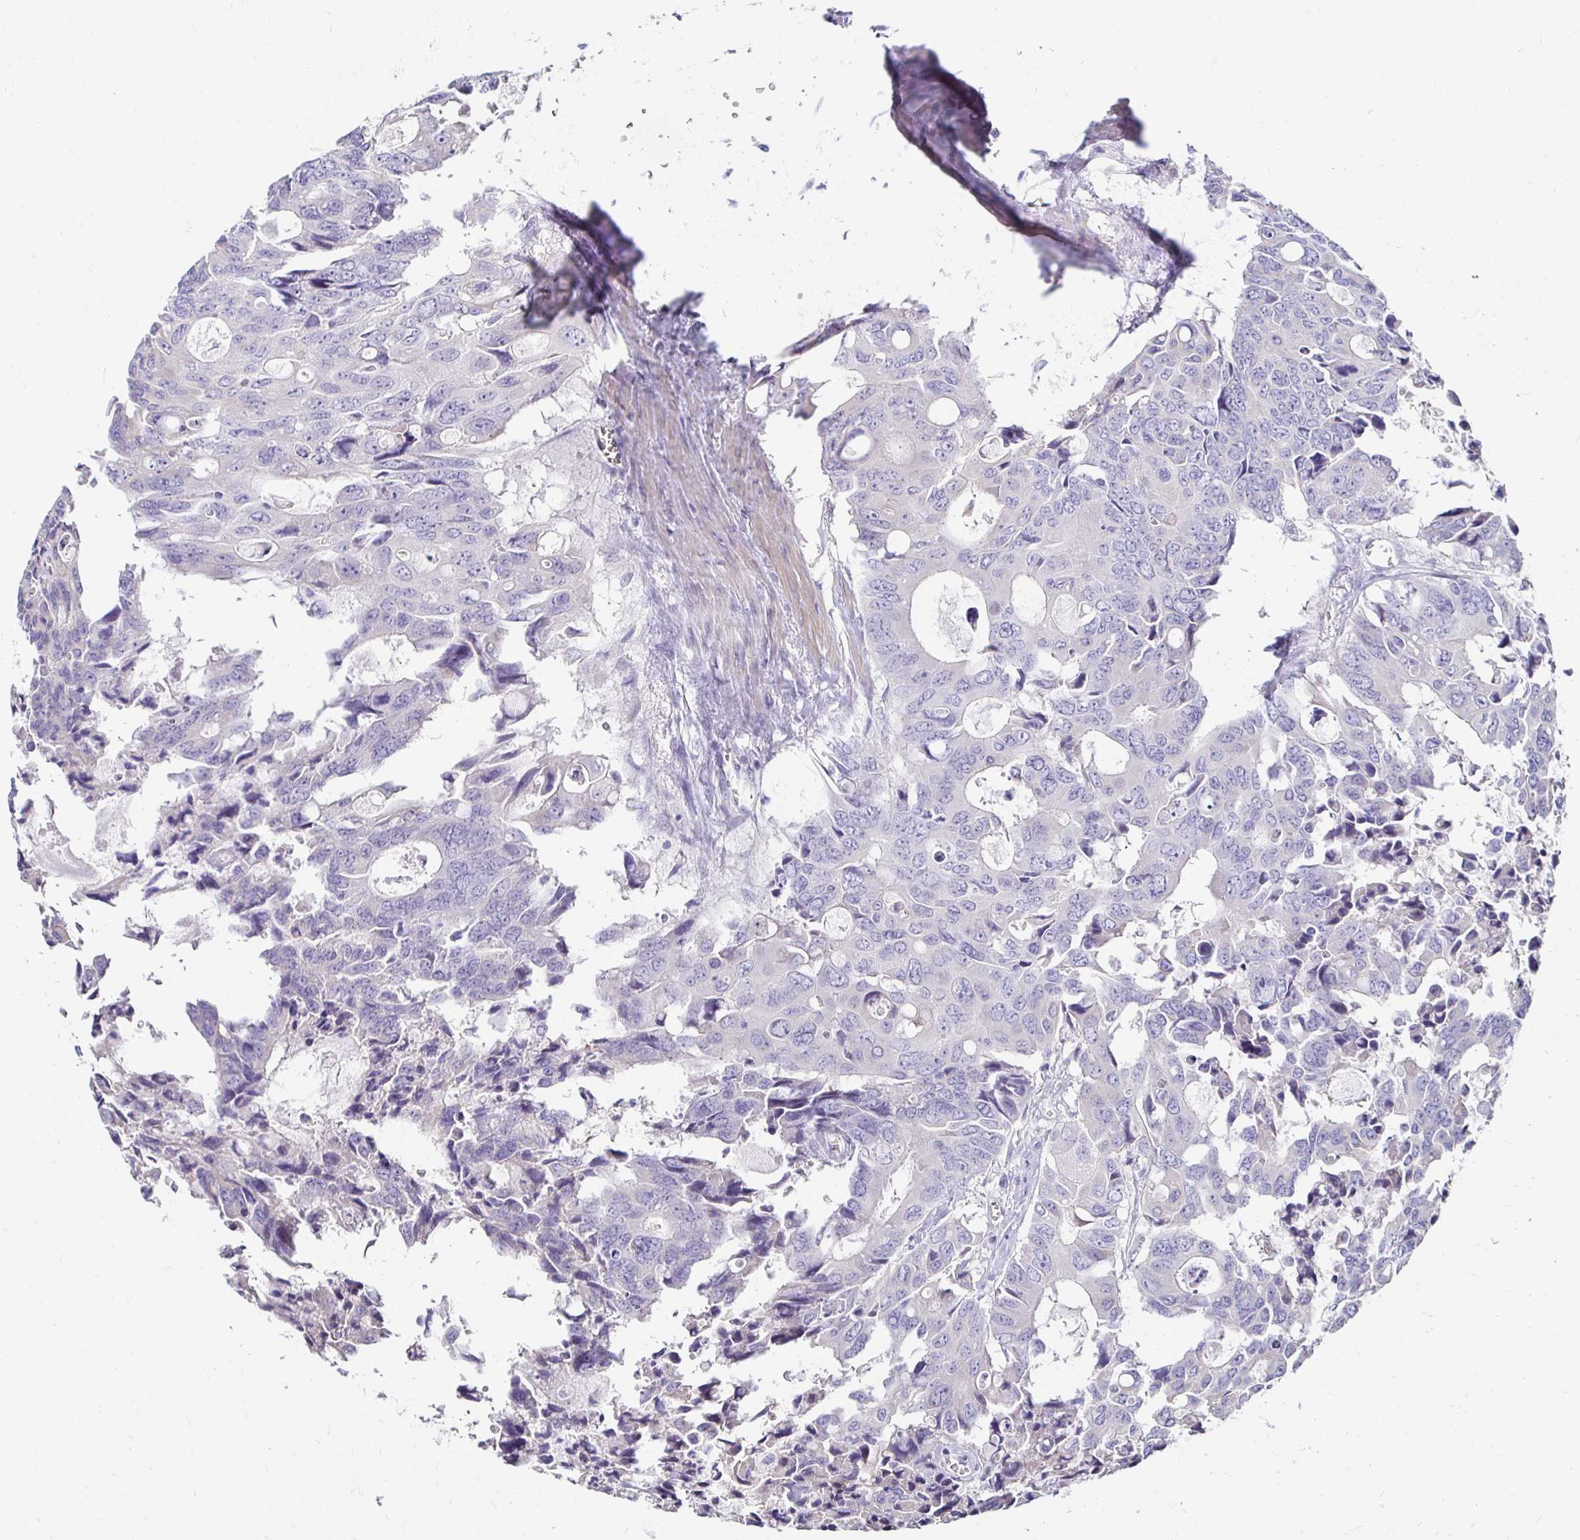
{"staining": {"intensity": "negative", "quantity": "none", "location": "none"}, "tissue": "colorectal cancer", "cell_type": "Tumor cells", "image_type": "cancer", "snomed": [{"axis": "morphology", "description": "Adenocarcinoma, NOS"}, {"axis": "topography", "description": "Rectum"}], "caption": "High magnification brightfield microscopy of colorectal cancer (adenocarcinoma) stained with DAB (brown) and counterstained with hematoxylin (blue): tumor cells show no significant positivity.", "gene": "AKAP6", "patient": {"sex": "male", "age": 76}}